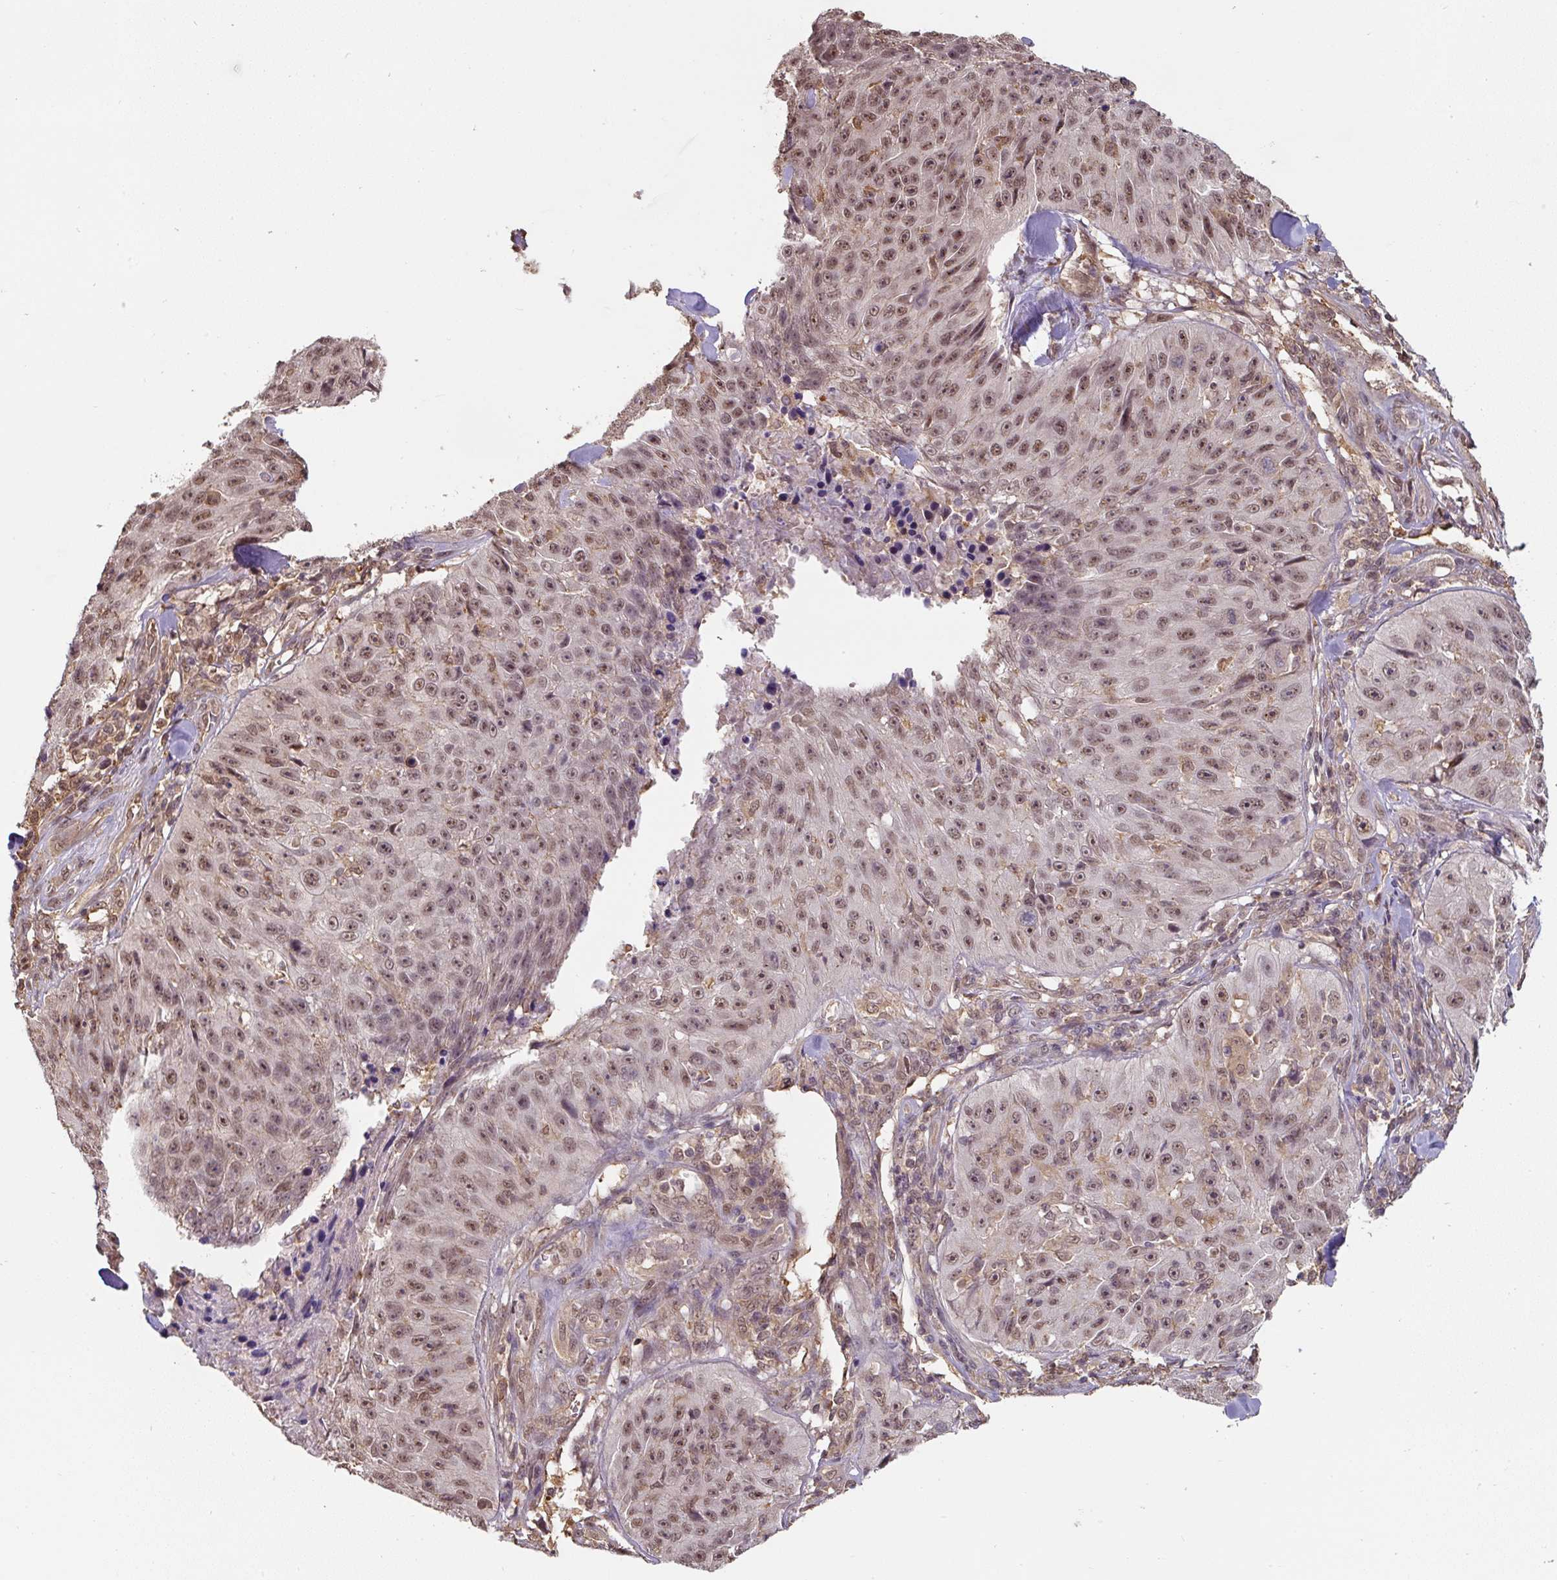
{"staining": {"intensity": "moderate", "quantity": ">75%", "location": "nuclear"}, "tissue": "skin cancer", "cell_type": "Tumor cells", "image_type": "cancer", "snomed": [{"axis": "morphology", "description": "Squamous cell carcinoma, NOS"}, {"axis": "topography", "description": "Skin"}], "caption": "High-power microscopy captured an immunohistochemistry micrograph of skin cancer, revealing moderate nuclear expression in approximately >75% of tumor cells. The staining was performed using DAB, with brown indicating positive protein expression. Nuclei are stained blue with hematoxylin.", "gene": "ST13", "patient": {"sex": "female", "age": 87}}